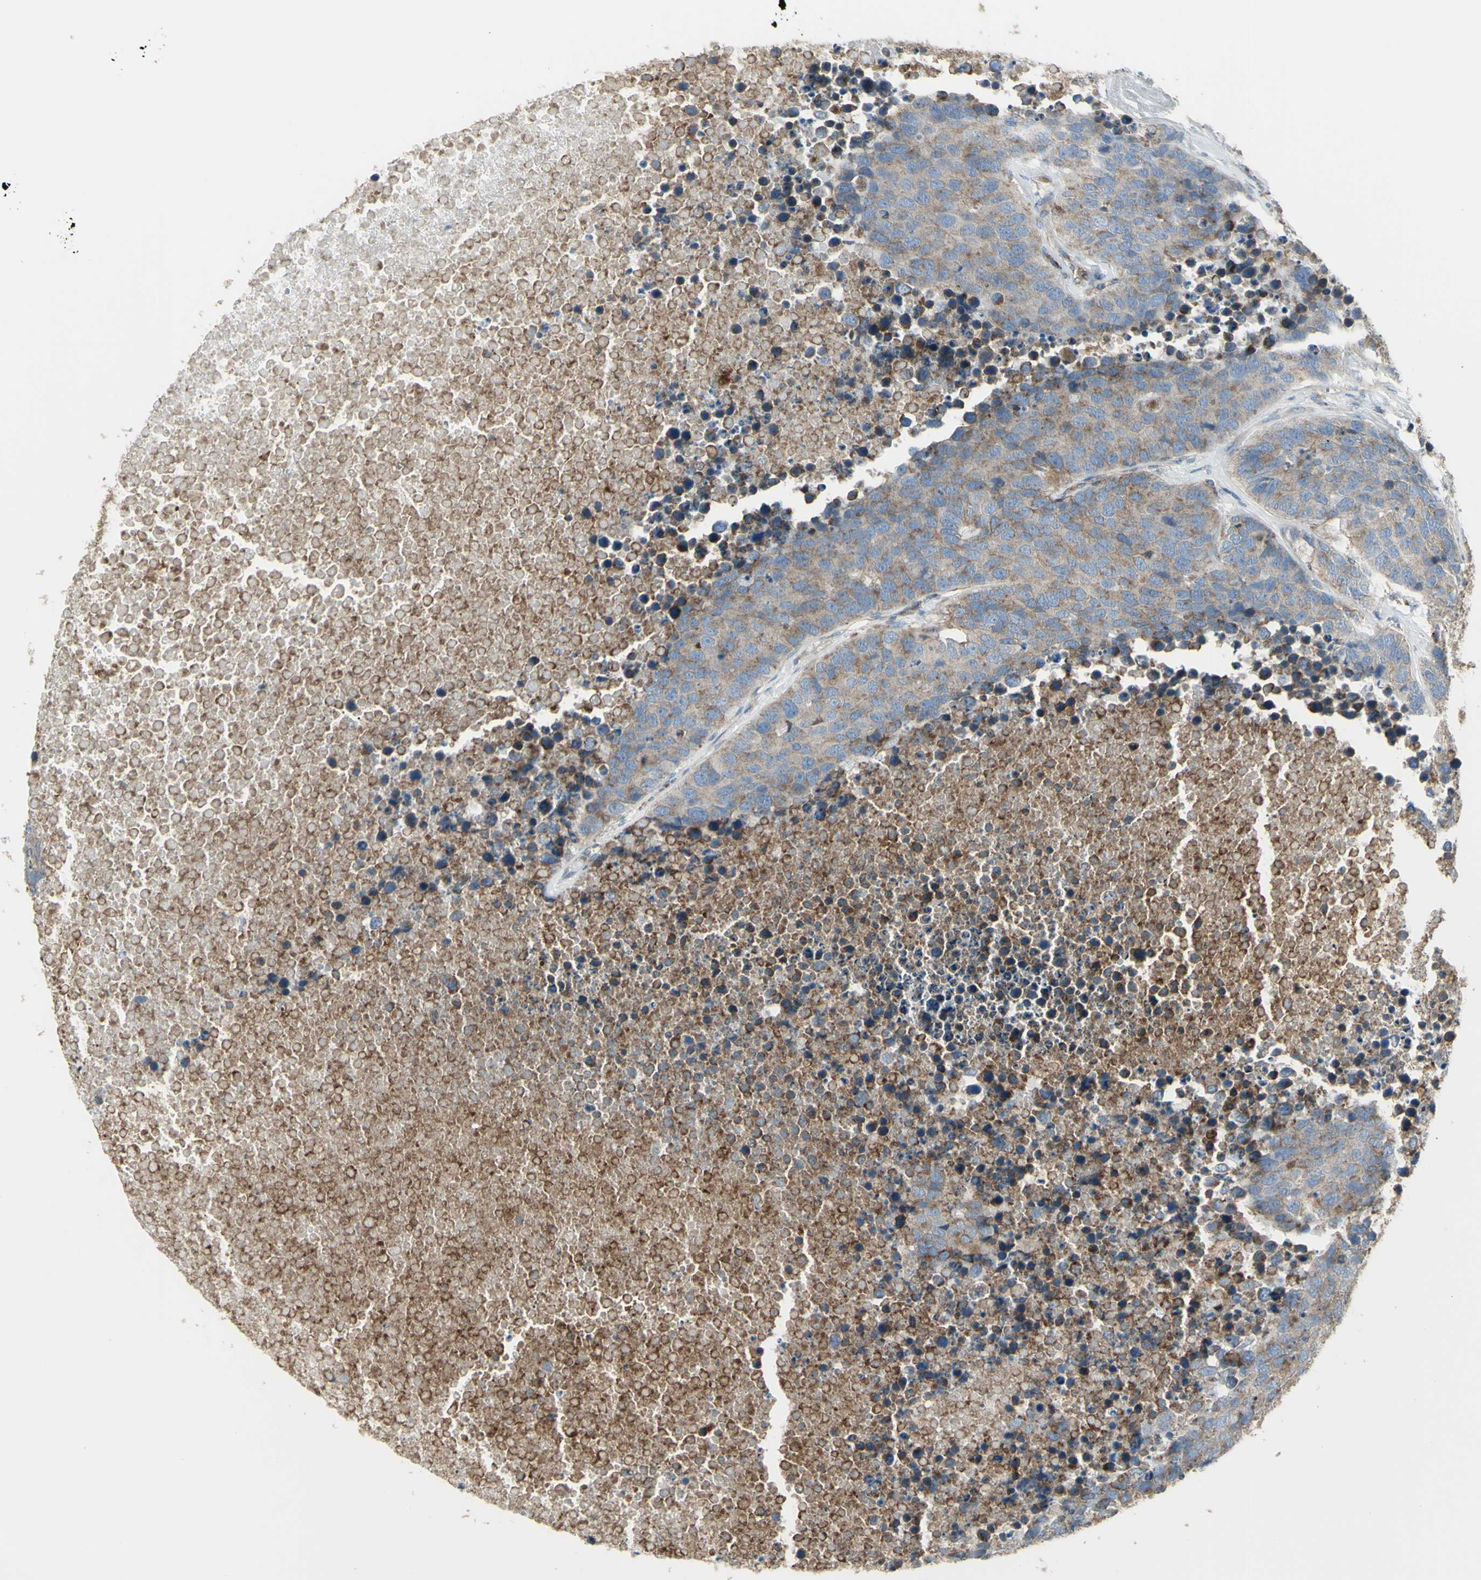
{"staining": {"intensity": "weak", "quantity": ">75%", "location": "cytoplasmic/membranous"}, "tissue": "carcinoid", "cell_type": "Tumor cells", "image_type": "cancer", "snomed": [{"axis": "morphology", "description": "Carcinoid, malignant, NOS"}, {"axis": "topography", "description": "Lung"}], "caption": "Immunohistochemistry (IHC) staining of malignant carcinoid, which displays low levels of weak cytoplasmic/membranous expression in approximately >75% of tumor cells indicating weak cytoplasmic/membranous protein staining. The staining was performed using DAB (3,3'-diaminobenzidine) (brown) for protein detection and nuclei were counterstained in hematoxylin (blue).", "gene": "NAPA", "patient": {"sex": "male", "age": 60}}